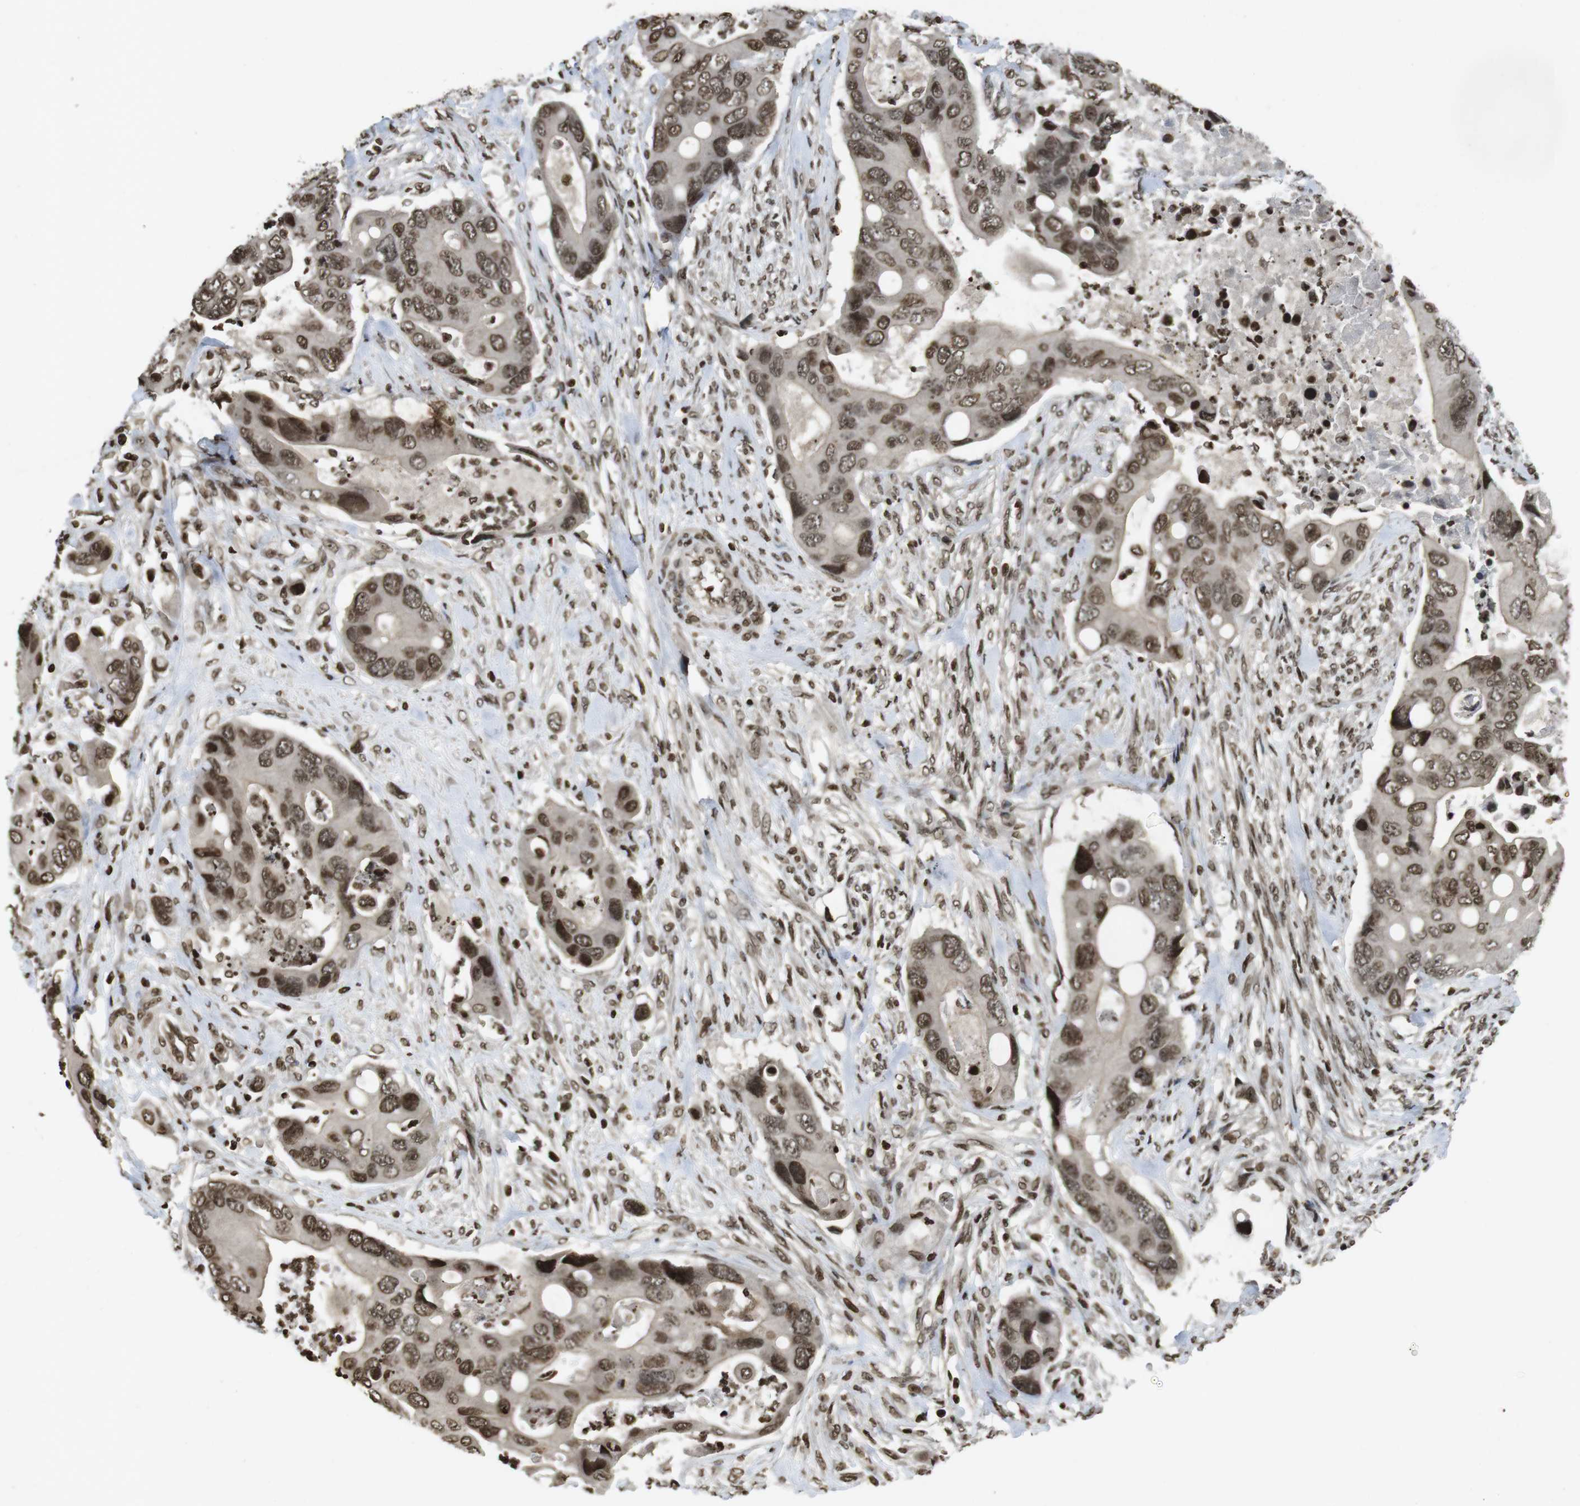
{"staining": {"intensity": "moderate", "quantity": ">75%", "location": "cytoplasmic/membranous,nuclear"}, "tissue": "colorectal cancer", "cell_type": "Tumor cells", "image_type": "cancer", "snomed": [{"axis": "morphology", "description": "Adenocarcinoma, NOS"}, {"axis": "topography", "description": "Rectum"}], "caption": "Human colorectal adenocarcinoma stained with a protein marker shows moderate staining in tumor cells.", "gene": "FOXA3", "patient": {"sex": "female", "age": 57}}